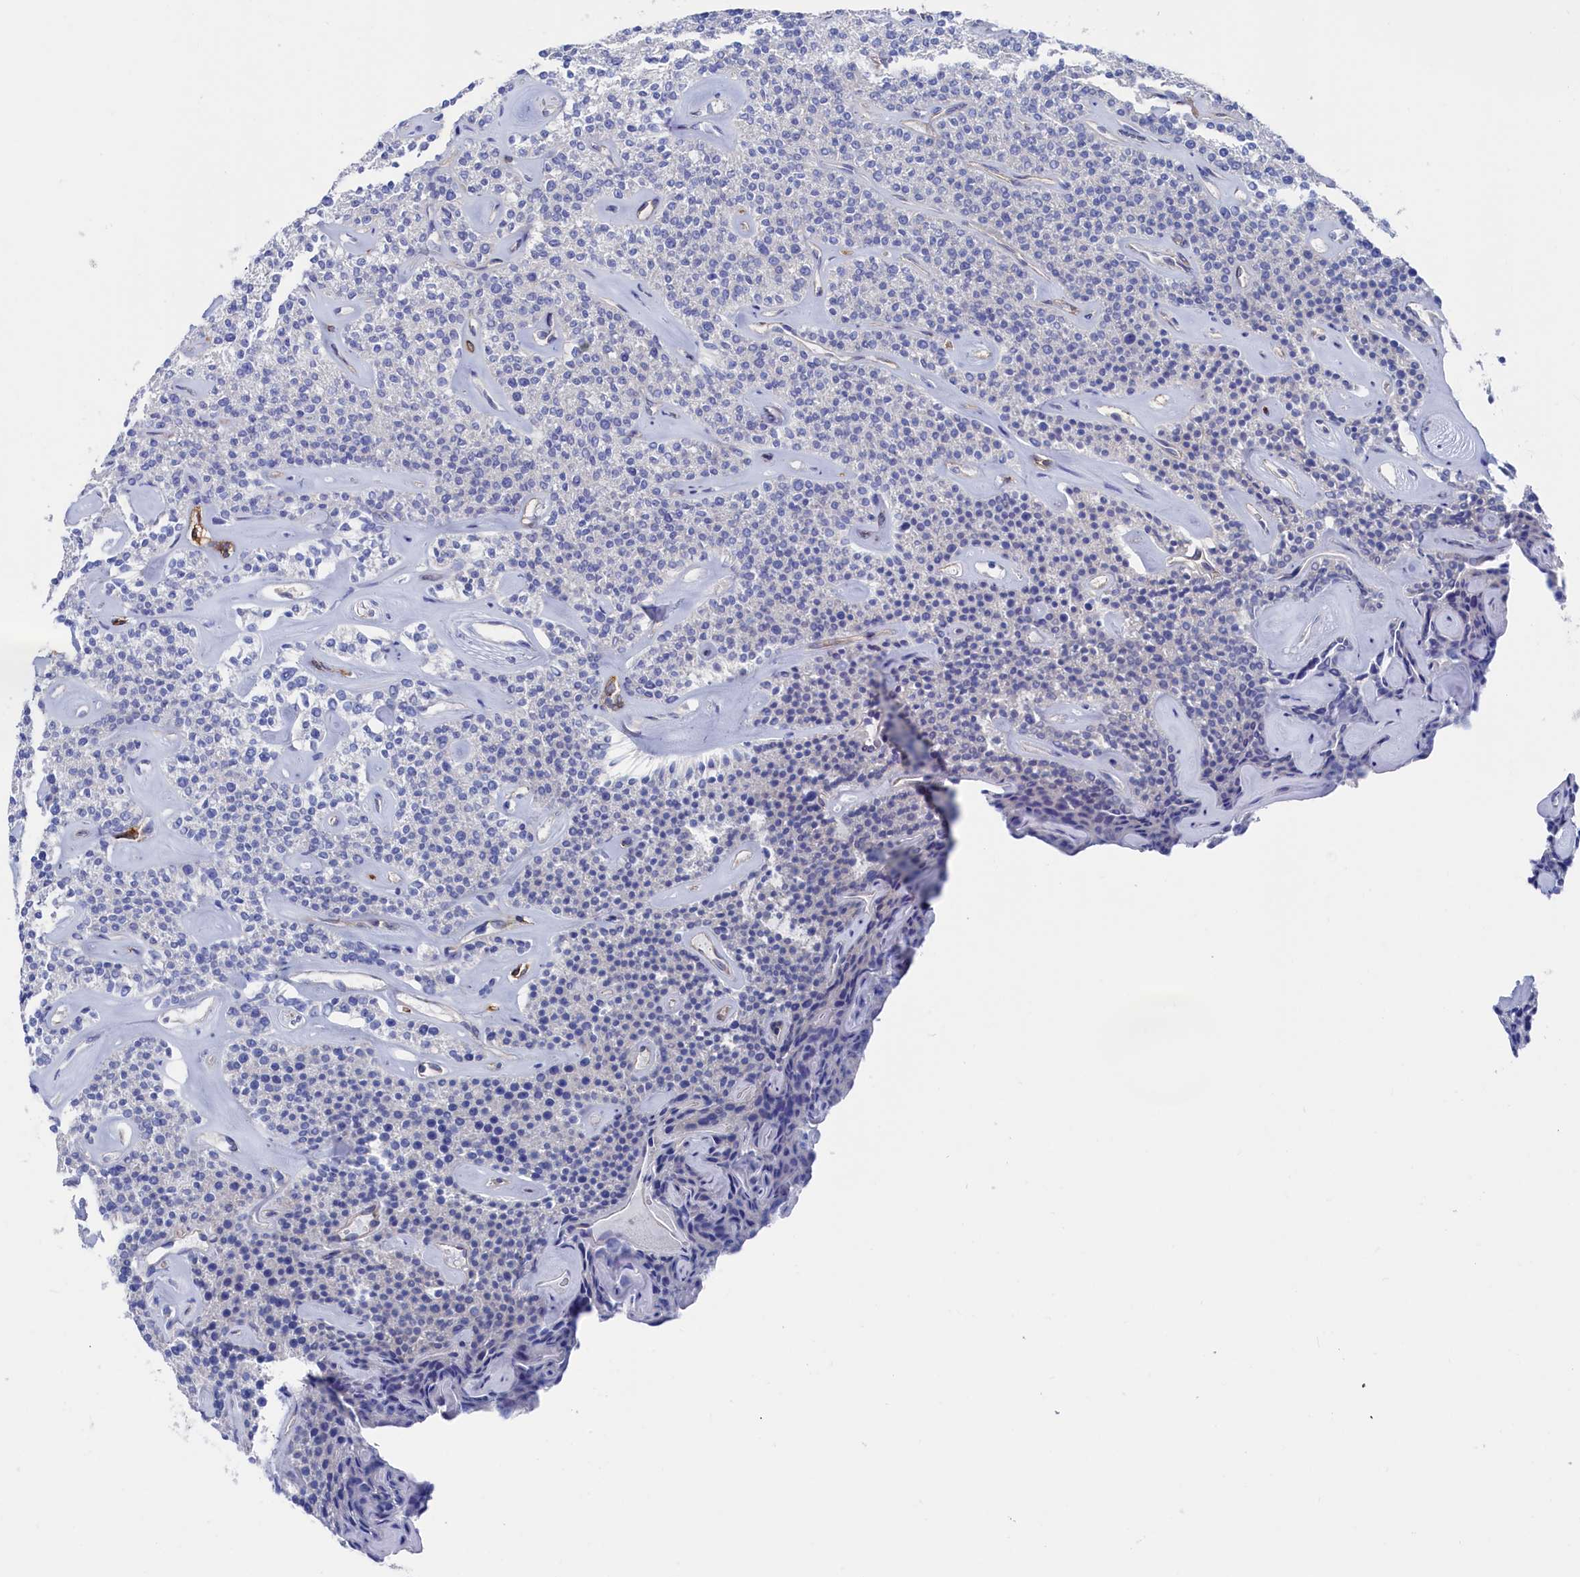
{"staining": {"intensity": "negative", "quantity": "none", "location": "none"}, "tissue": "parathyroid gland", "cell_type": "Glandular cells", "image_type": "normal", "snomed": [{"axis": "morphology", "description": "Normal tissue, NOS"}, {"axis": "topography", "description": "Parathyroid gland"}], "caption": "The immunohistochemistry (IHC) photomicrograph has no significant expression in glandular cells of parathyroid gland. The staining is performed using DAB (3,3'-diaminobenzidine) brown chromogen with nuclei counter-stained in using hematoxylin.", "gene": "TMOD2", "patient": {"sex": "male", "age": 46}}